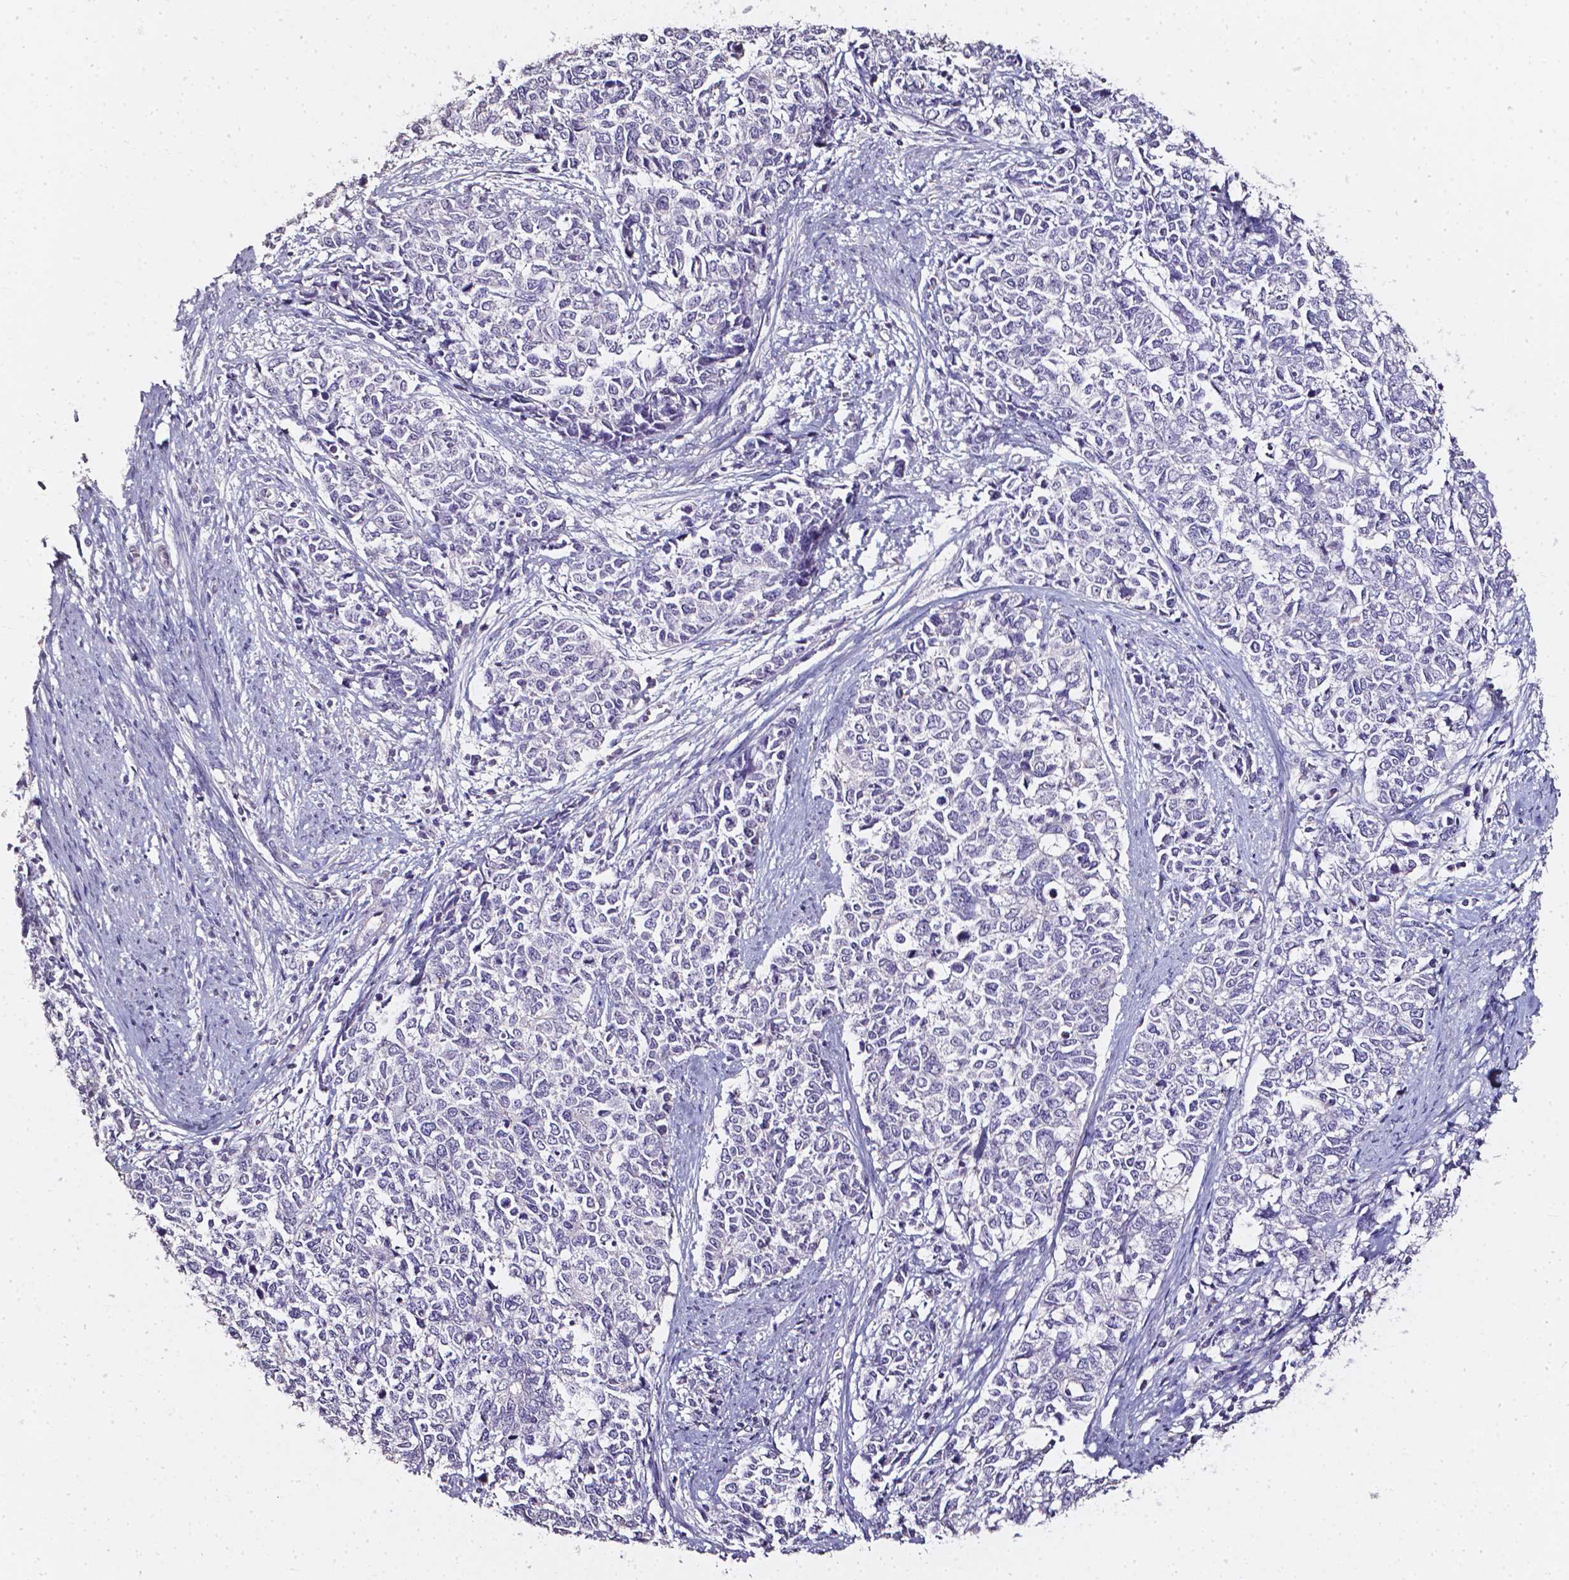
{"staining": {"intensity": "negative", "quantity": "none", "location": "none"}, "tissue": "cervical cancer", "cell_type": "Tumor cells", "image_type": "cancer", "snomed": [{"axis": "morphology", "description": "Adenocarcinoma, NOS"}, {"axis": "topography", "description": "Cervix"}], "caption": "This image is of cervical cancer (adenocarcinoma) stained with immunohistochemistry (IHC) to label a protein in brown with the nuclei are counter-stained blue. There is no staining in tumor cells. (DAB (3,3'-diaminobenzidine) IHC with hematoxylin counter stain).", "gene": "AKR1B10", "patient": {"sex": "female", "age": 63}}